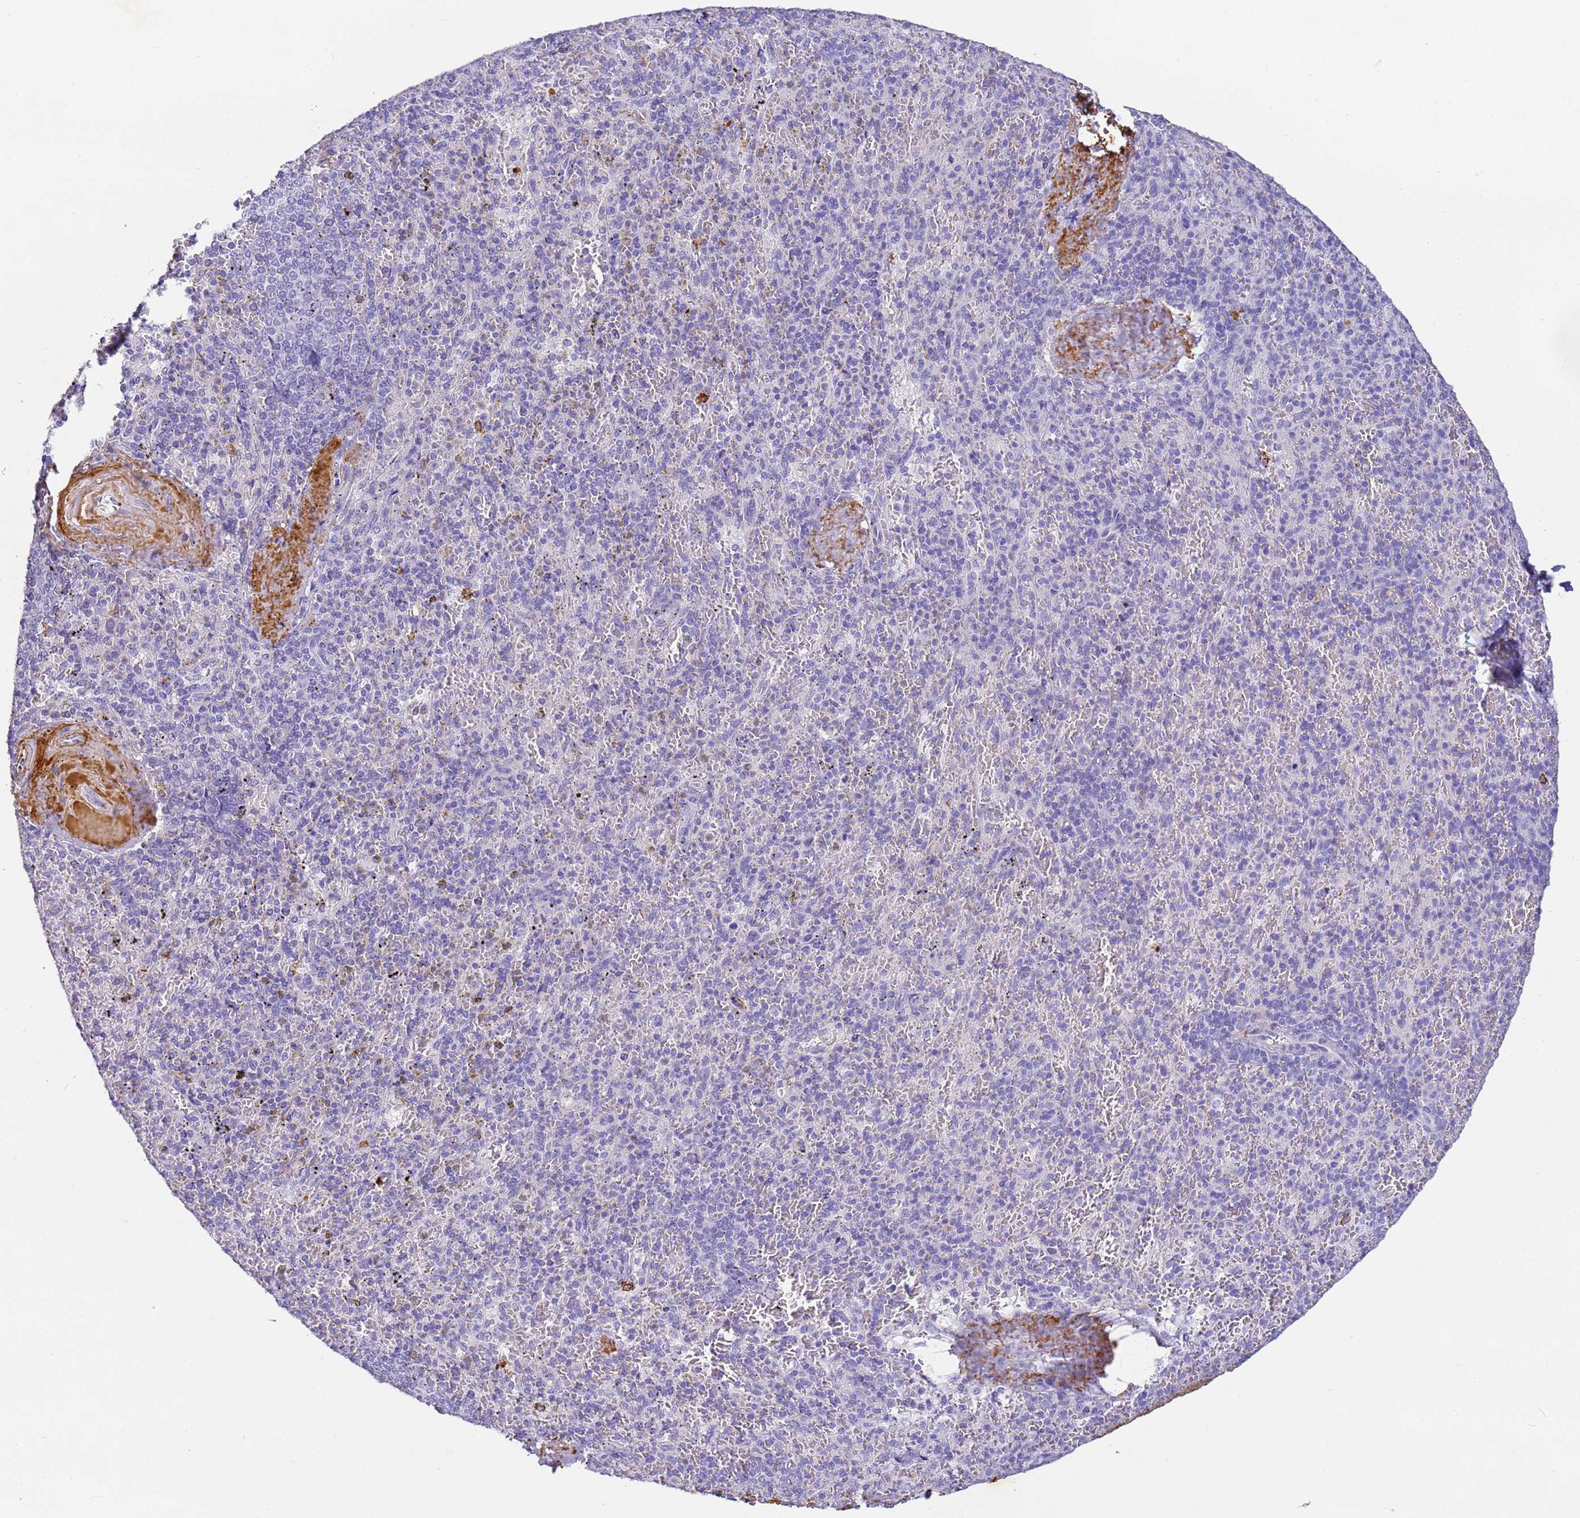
{"staining": {"intensity": "negative", "quantity": "none", "location": "none"}, "tissue": "spleen", "cell_type": "Cells in red pulp", "image_type": "normal", "snomed": [{"axis": "morphology", "description": "Normal tissue, NOS"}, {"axis": "topography", "description": "Spleen"}], "caption": "IHC of benign spleen displays no expression in cells in red pulp.", "gene": "CFHR1", "patient": {"sex": "male", "age": 82}}